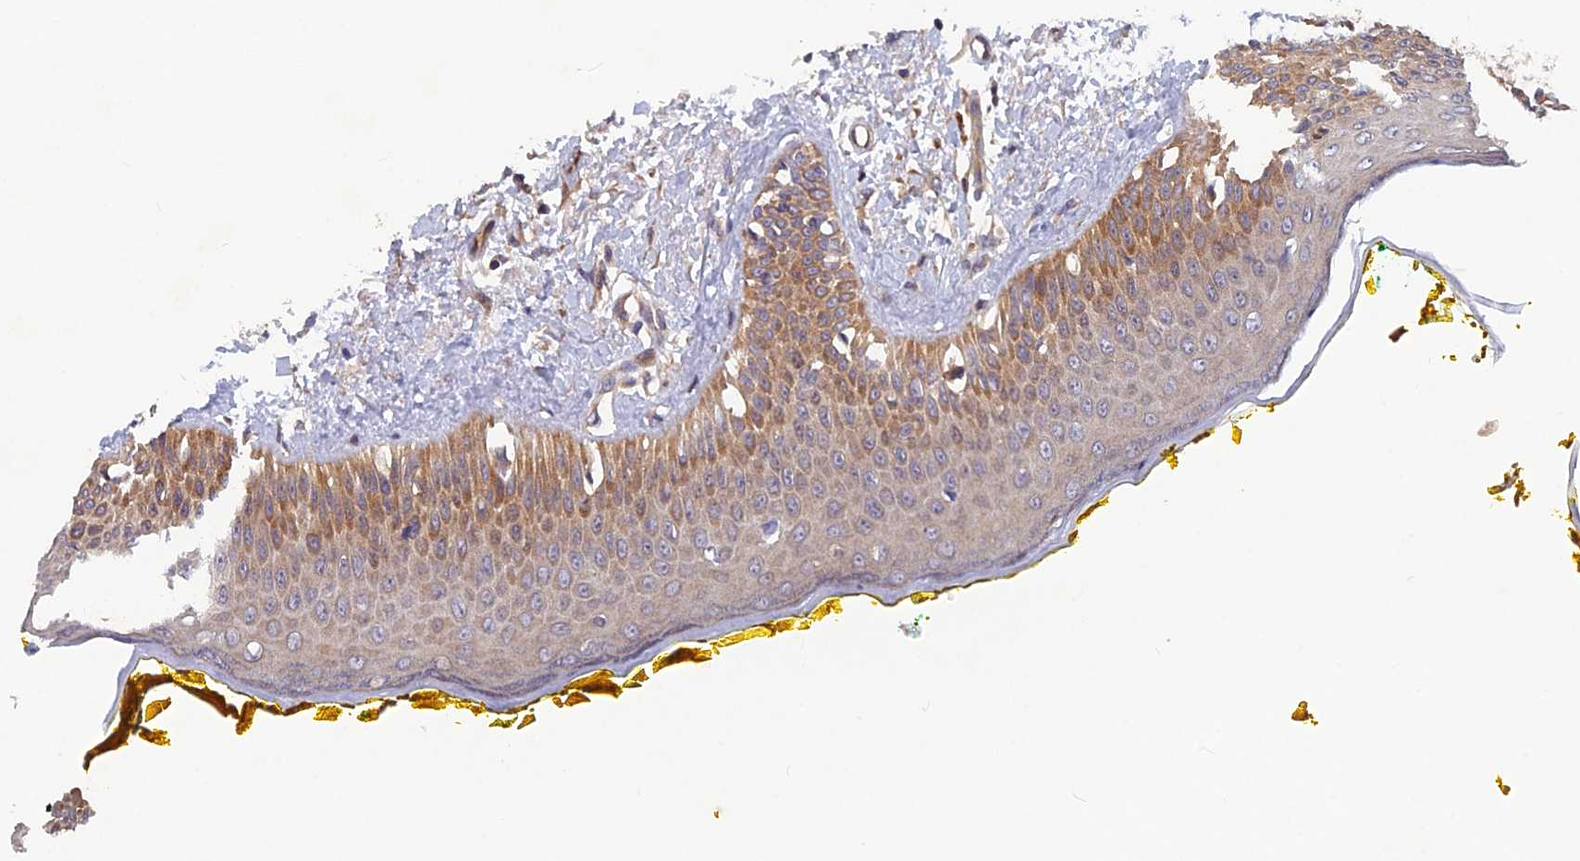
{"staining": {"intensity": "moderate", "quantity": "25%-75%", "location": "cytoplasmic/membranous"}, "tissue": "oral mucosa", "cell_type": "Squamous epithelial cells", "image_type": "normal", "snomed": [{"axis": "morphology", "description": "Normal tissue, NOS"}, {"axis": "topography", "description": "Oral tissue"}], "caption": "This image exhibits benign oral mucosa stained with immunohistochemistry to label a protein in brown. The cytoplasmic/membranous of squamous epithelial cells show moderate positivity for the protein. Nuclei are counter-stained blue.", "gene": "NCAPG", "patient": {"sex": "female", "age": 70}}